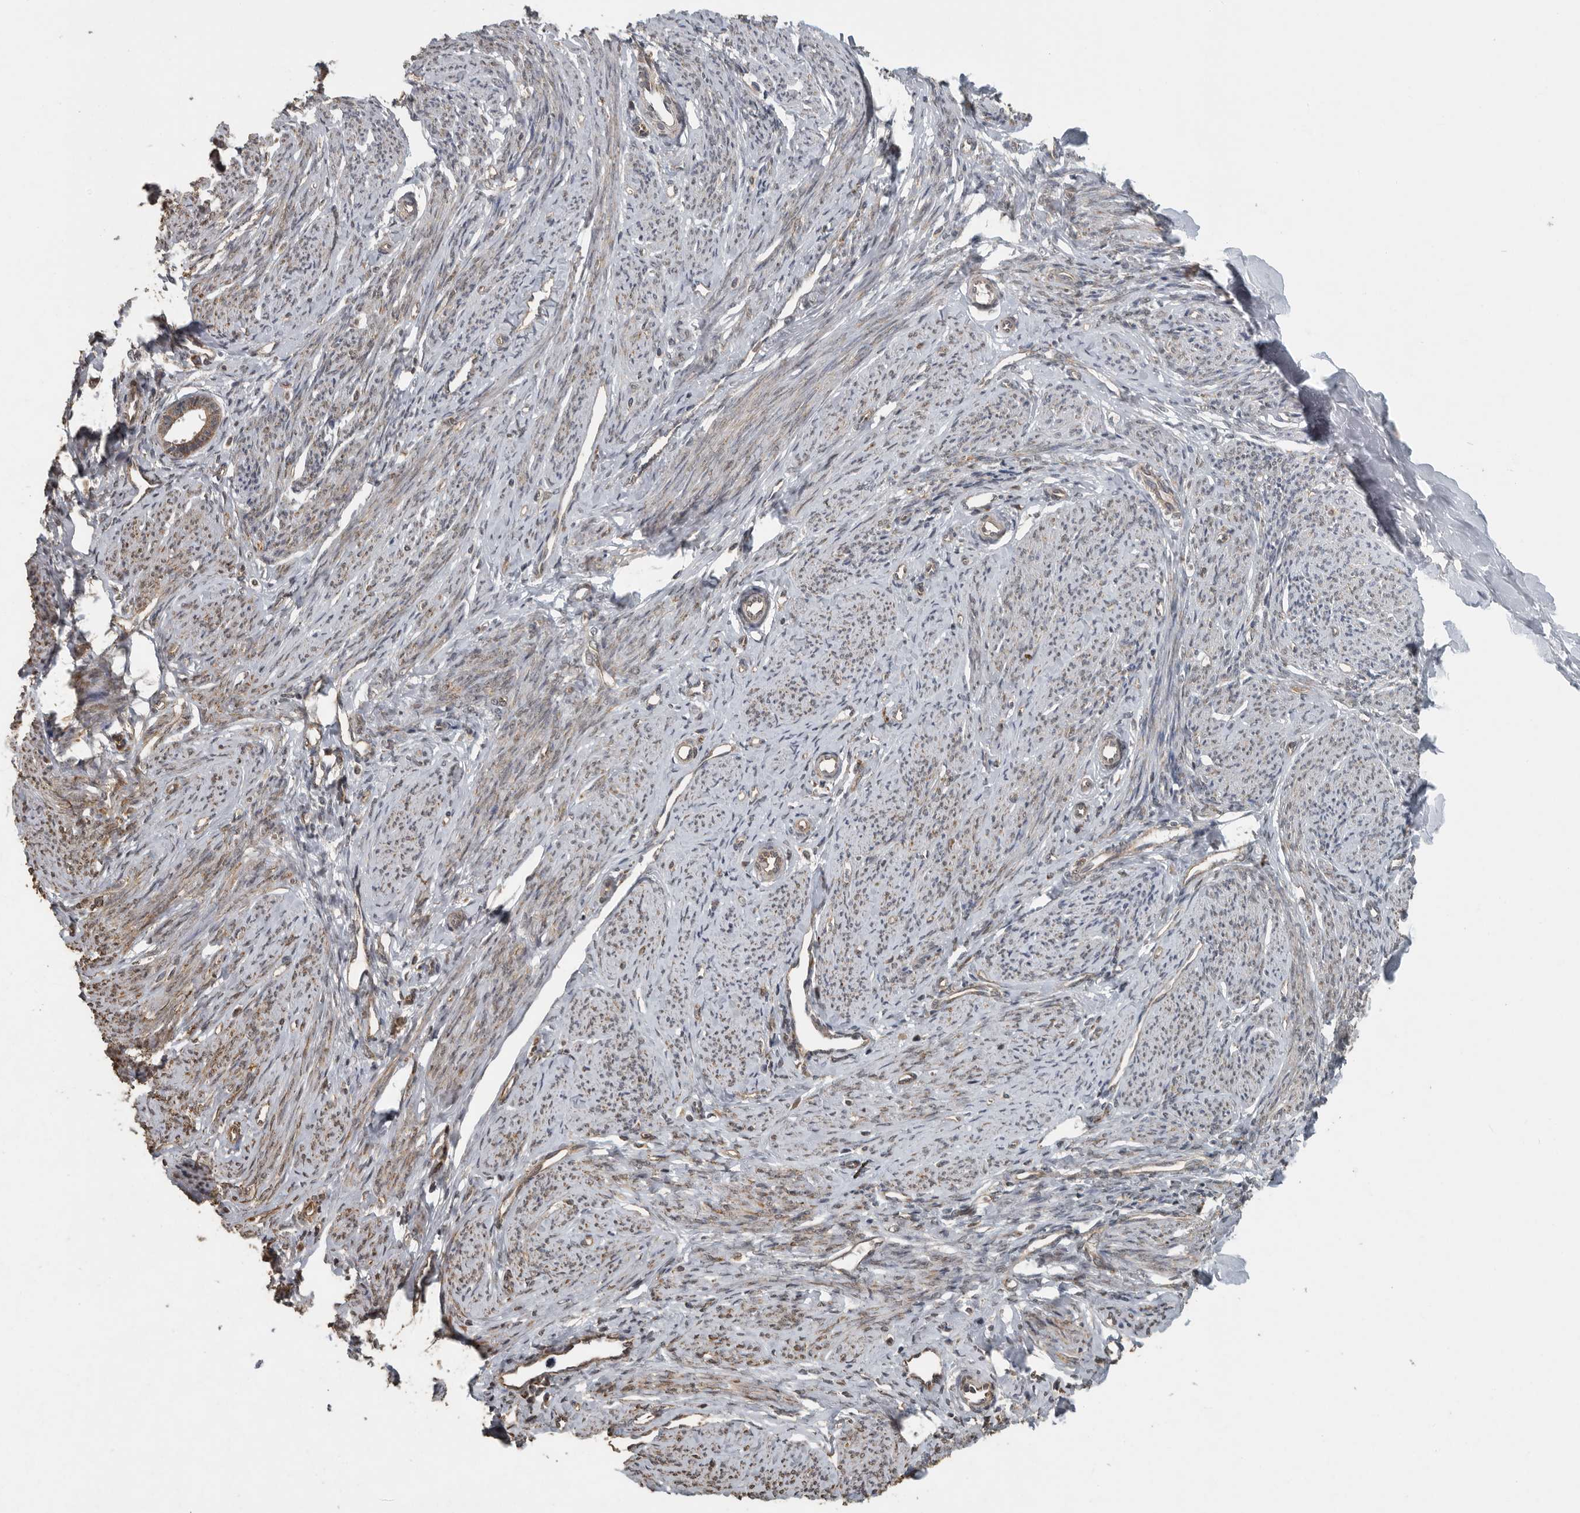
{"staining": {"intensity": "negative", "quantity": "none", "location": "none"}, "tissue": "endometrium", "cell_type": "Cells in endometrial stroma", "image_type": "normal", "snomed": [{"axis": "morphology", "description": "Normal tissue, NOS"}, {"axis": "topography", "description": "Endometrium"}], "caption": "Micrograph shows no significant protein staining in cells in endometrial stroma of benign endometrium. The staining is performed using DAB (3,3'-diaminobenzidine) brown chromogen with nuclei counter-stained in using hematoxylin.", "gene": "AFAP1", "patient": {"sex": "female", "age": 56}}